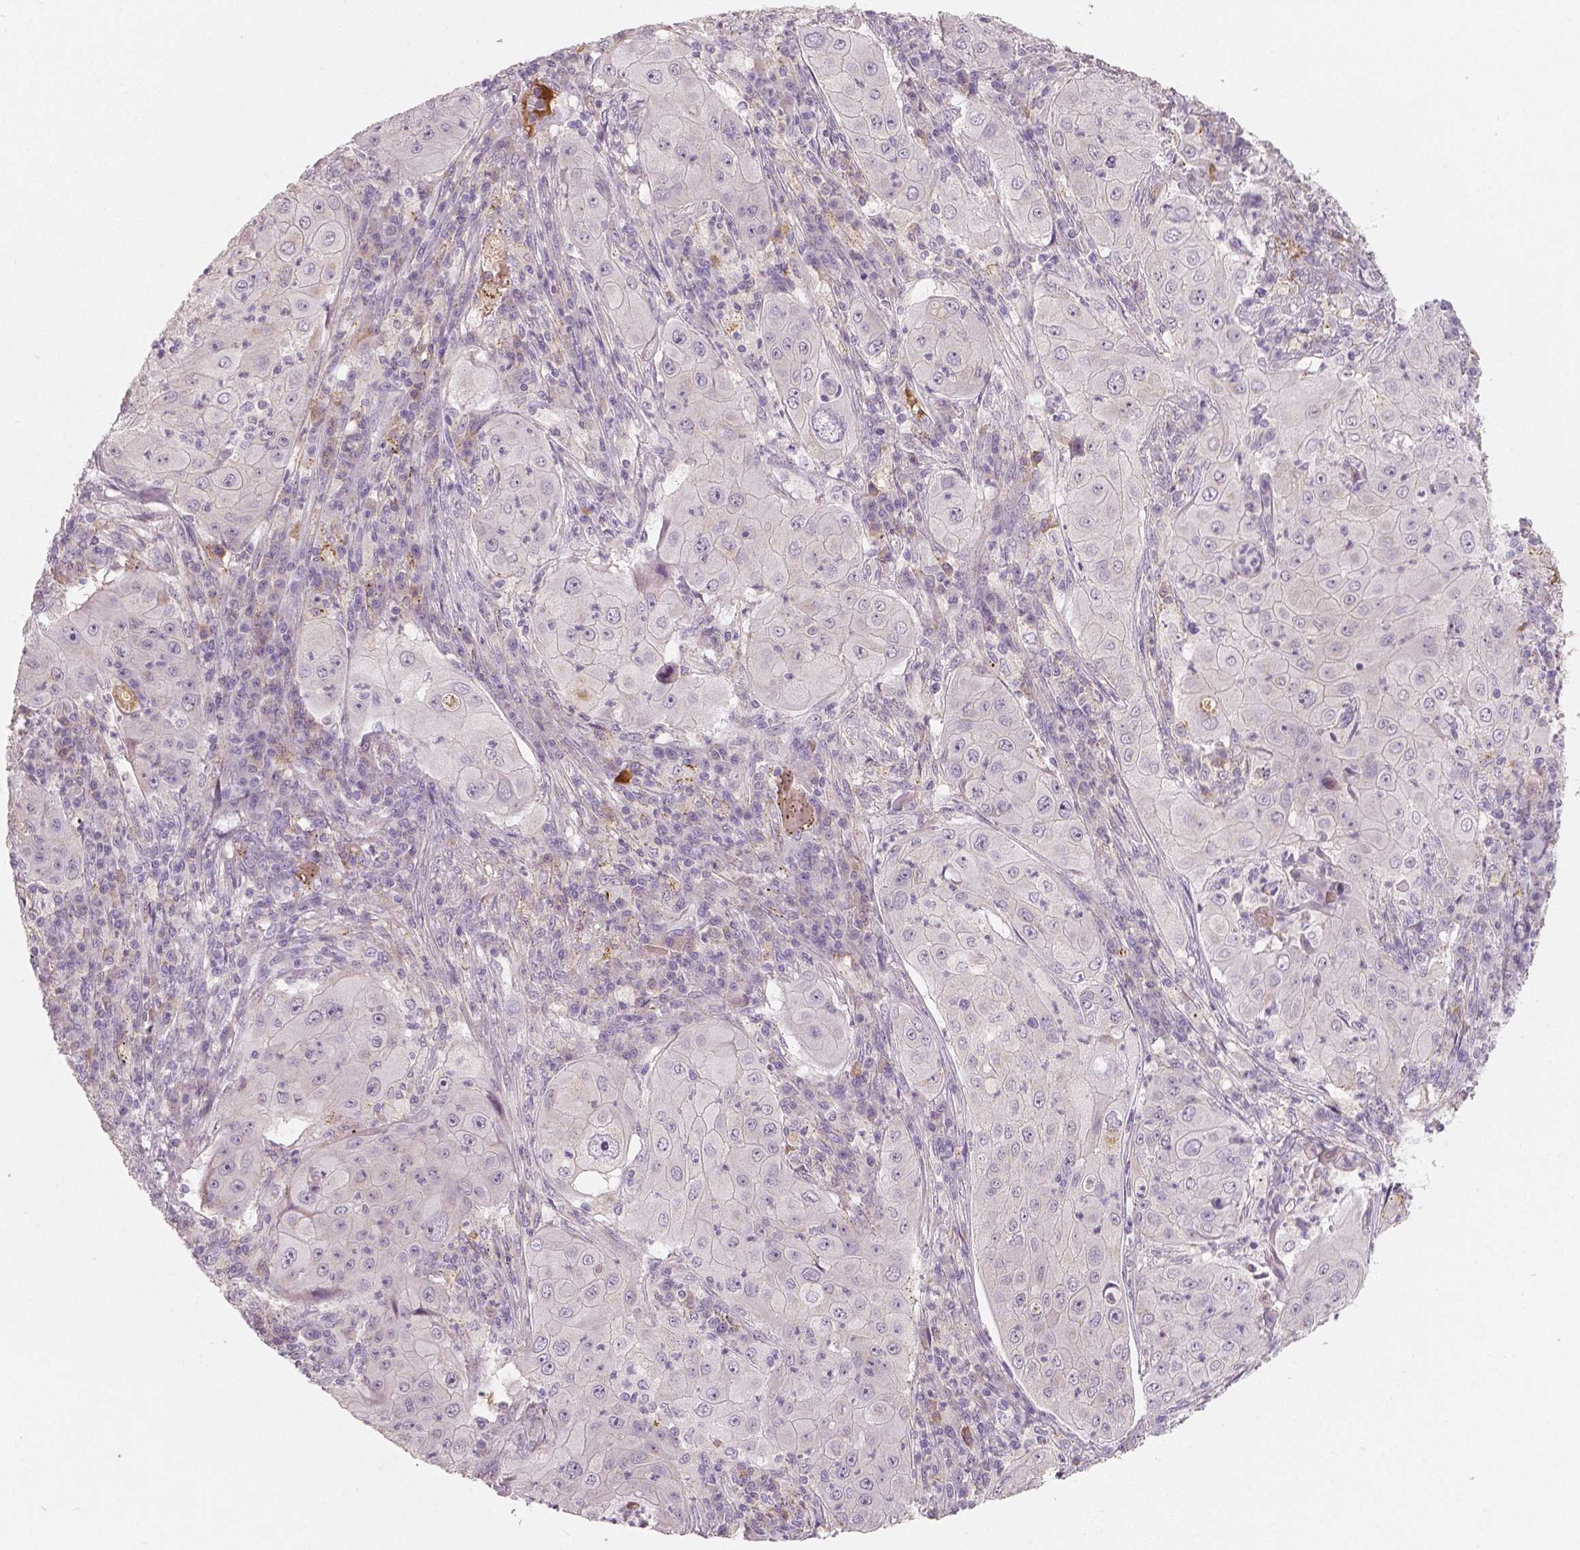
{"staining": {"intensity": "negative", "quantity": "none", "location": "none"}, "tissue": "lung cancer", "cell_type": "Tumor cells", "image_type": "cancer", "snomed": [{"axis": "morphology", "description": "Squamous cell carcinoma, NOS"}, {"axis": "topography", "description": "Lung"}], "caption": "Image shows no significant protein staining in tumor cells of lung cancer.", "gene": "APOA4", "patient": {"sex": "female", "age": 59}}